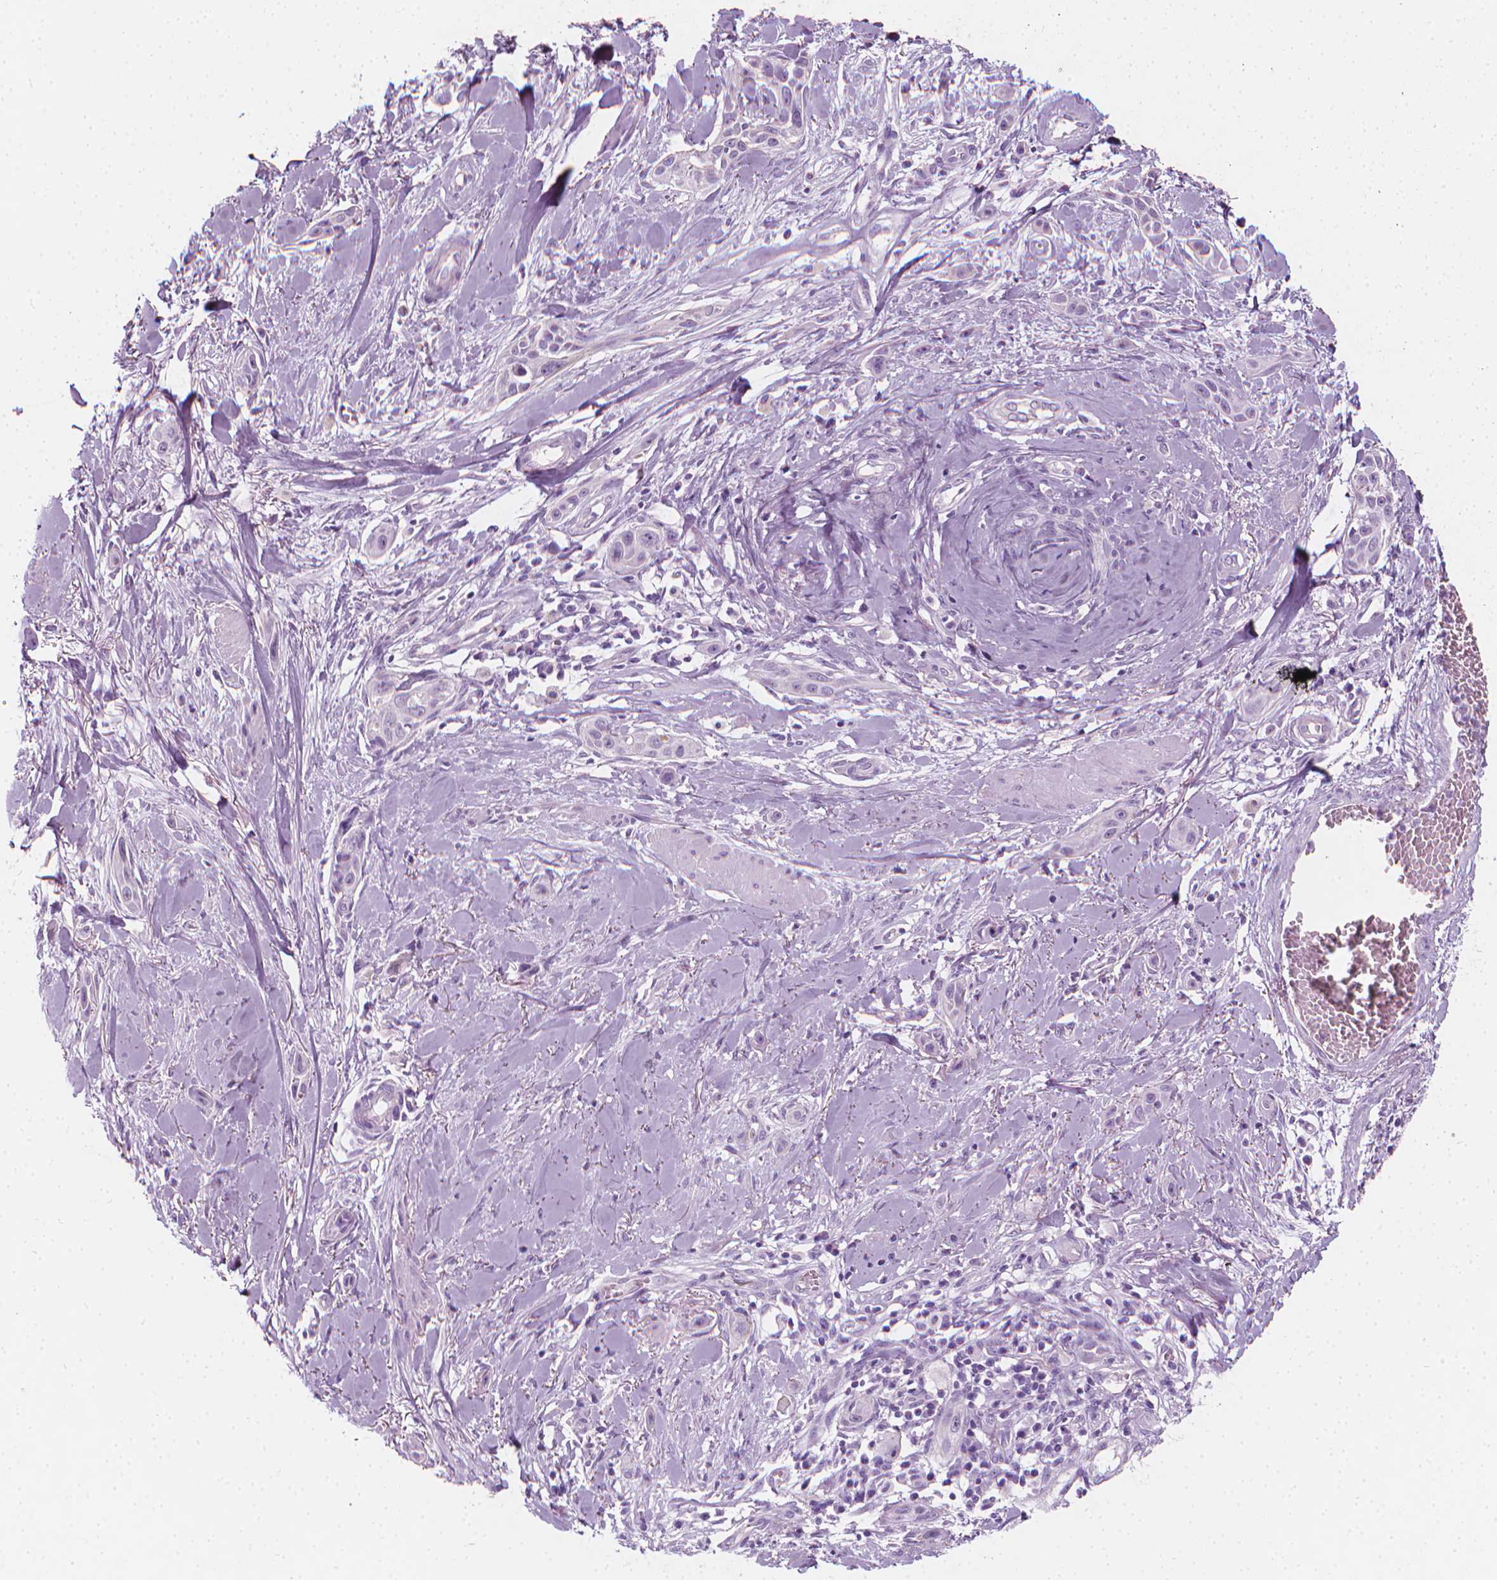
{"staining": {"intensity": "negative", "quantity": "none", "location": "none"}, "tissue": "skin cancer", "cell_type": "Tumor cells", "image_type": "cancer", "snomed": [{"axis": "morphology", "description": "Squamous cell carcinoma, NOS"}, {"axis": "topography", "description": "Skin"}], "caption": "Immunohistochemistry (IHC) image of skin squamous cell carcinoma stained for a protein (brown), which exhibits no staining in tumor cells.", "gene": "SCG3", "patient": {"sex": "female", "age": 69}}